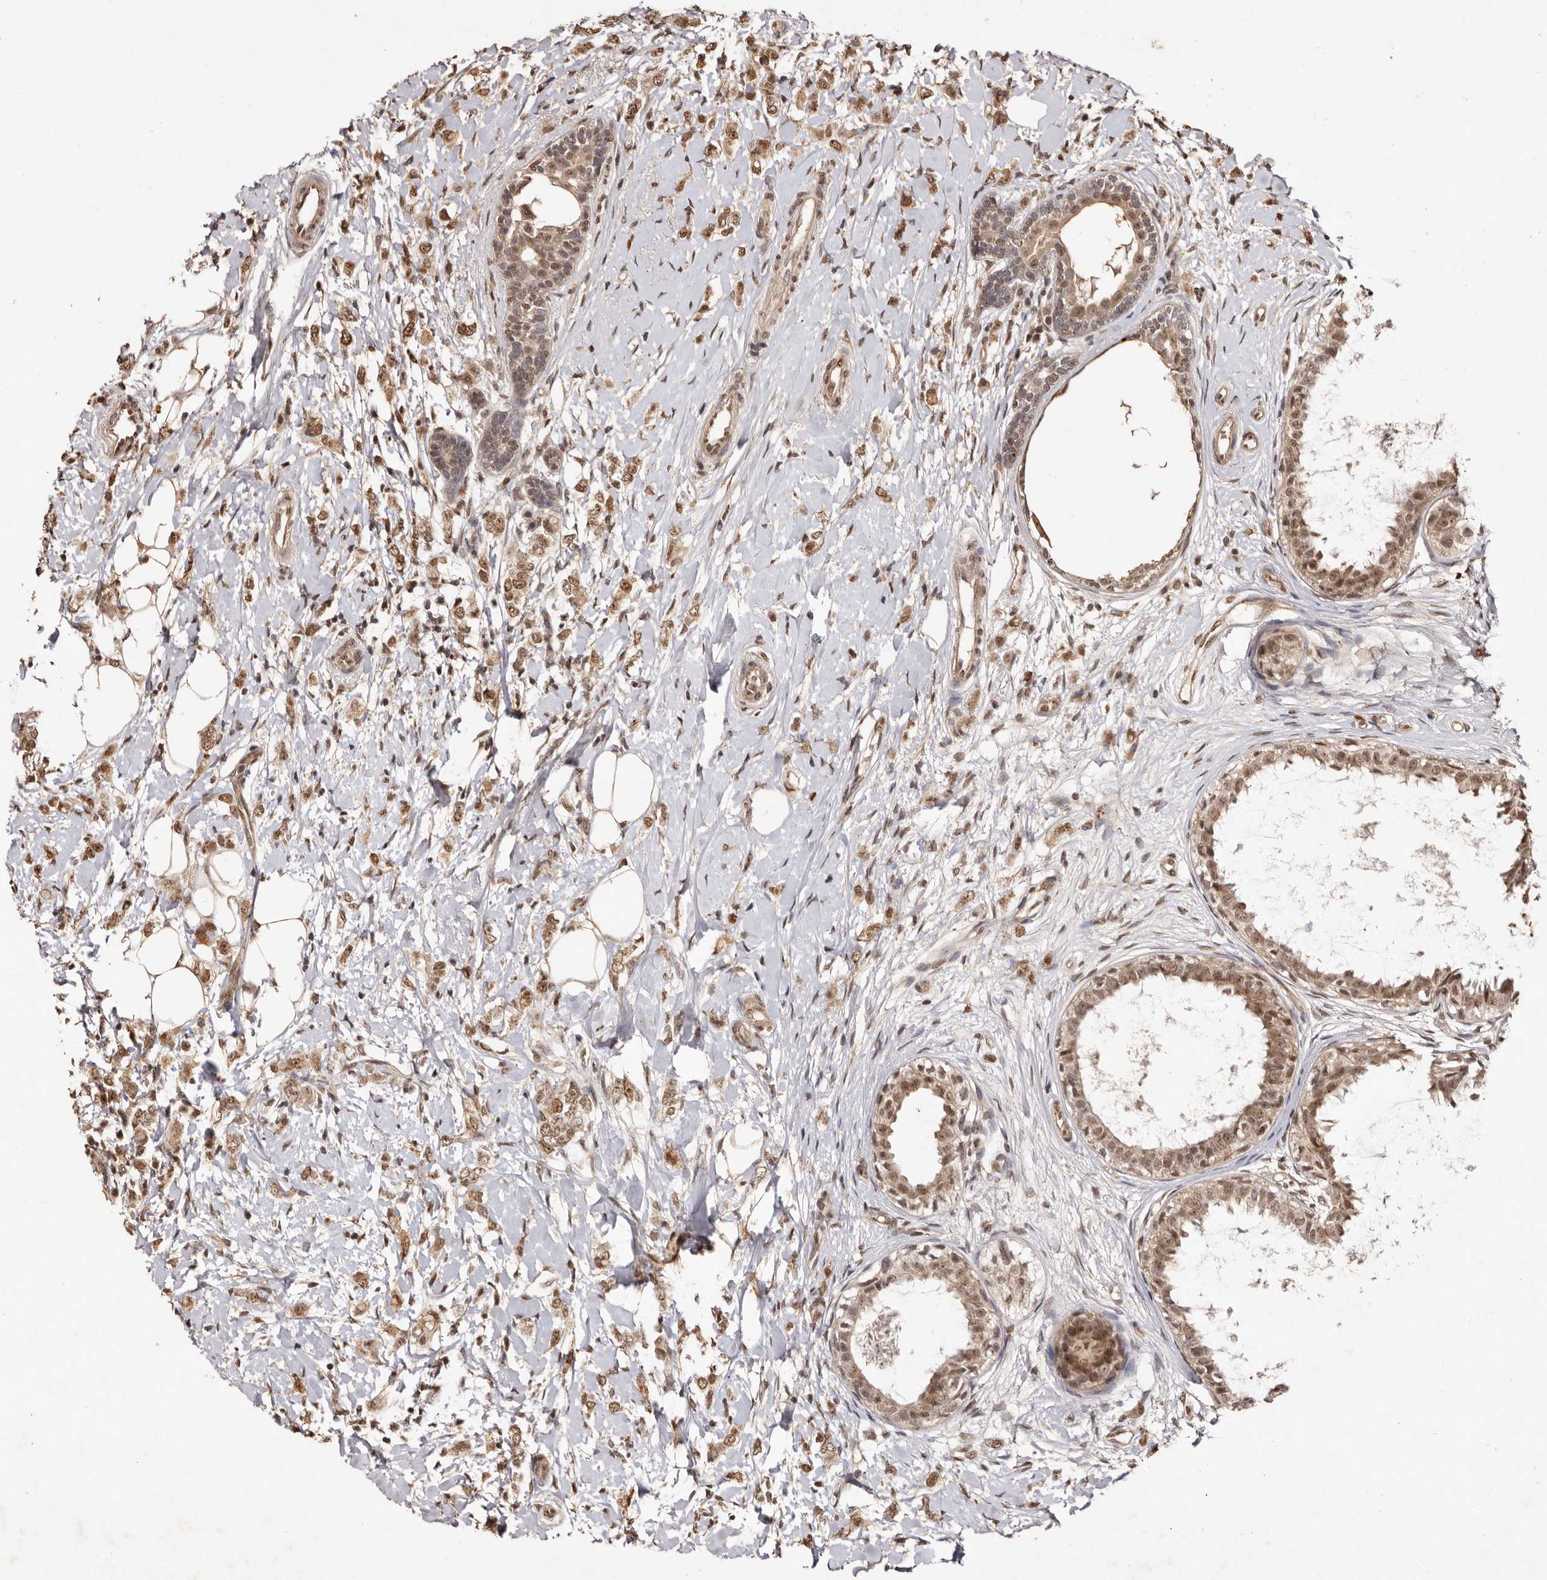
{"staining": {"intensity": "moderate", "quantity": ">75%", "location": "cytoplasmic/membranous,nuclear"}, "tissue": "breast cancer", "cell_type": "Tumor cells", "image_type": "cancer", "snomed": [{"axis": "morphology", "description": "Normal tissue, NOS"}, {"axis": "morphology", "description": "Lobular carcinoma"}, {"axis": "topography", "description": "Breast"}], "caption": "IHC (DAB) staining of breast cancer (lobular carcinoma) displays moderate cytoplasmic/membranous and nuclear protein positivity in approximately >75% of tumor cells.", "gene": "NOTCH1", "patient": {"sex": "female", "age": 47}}